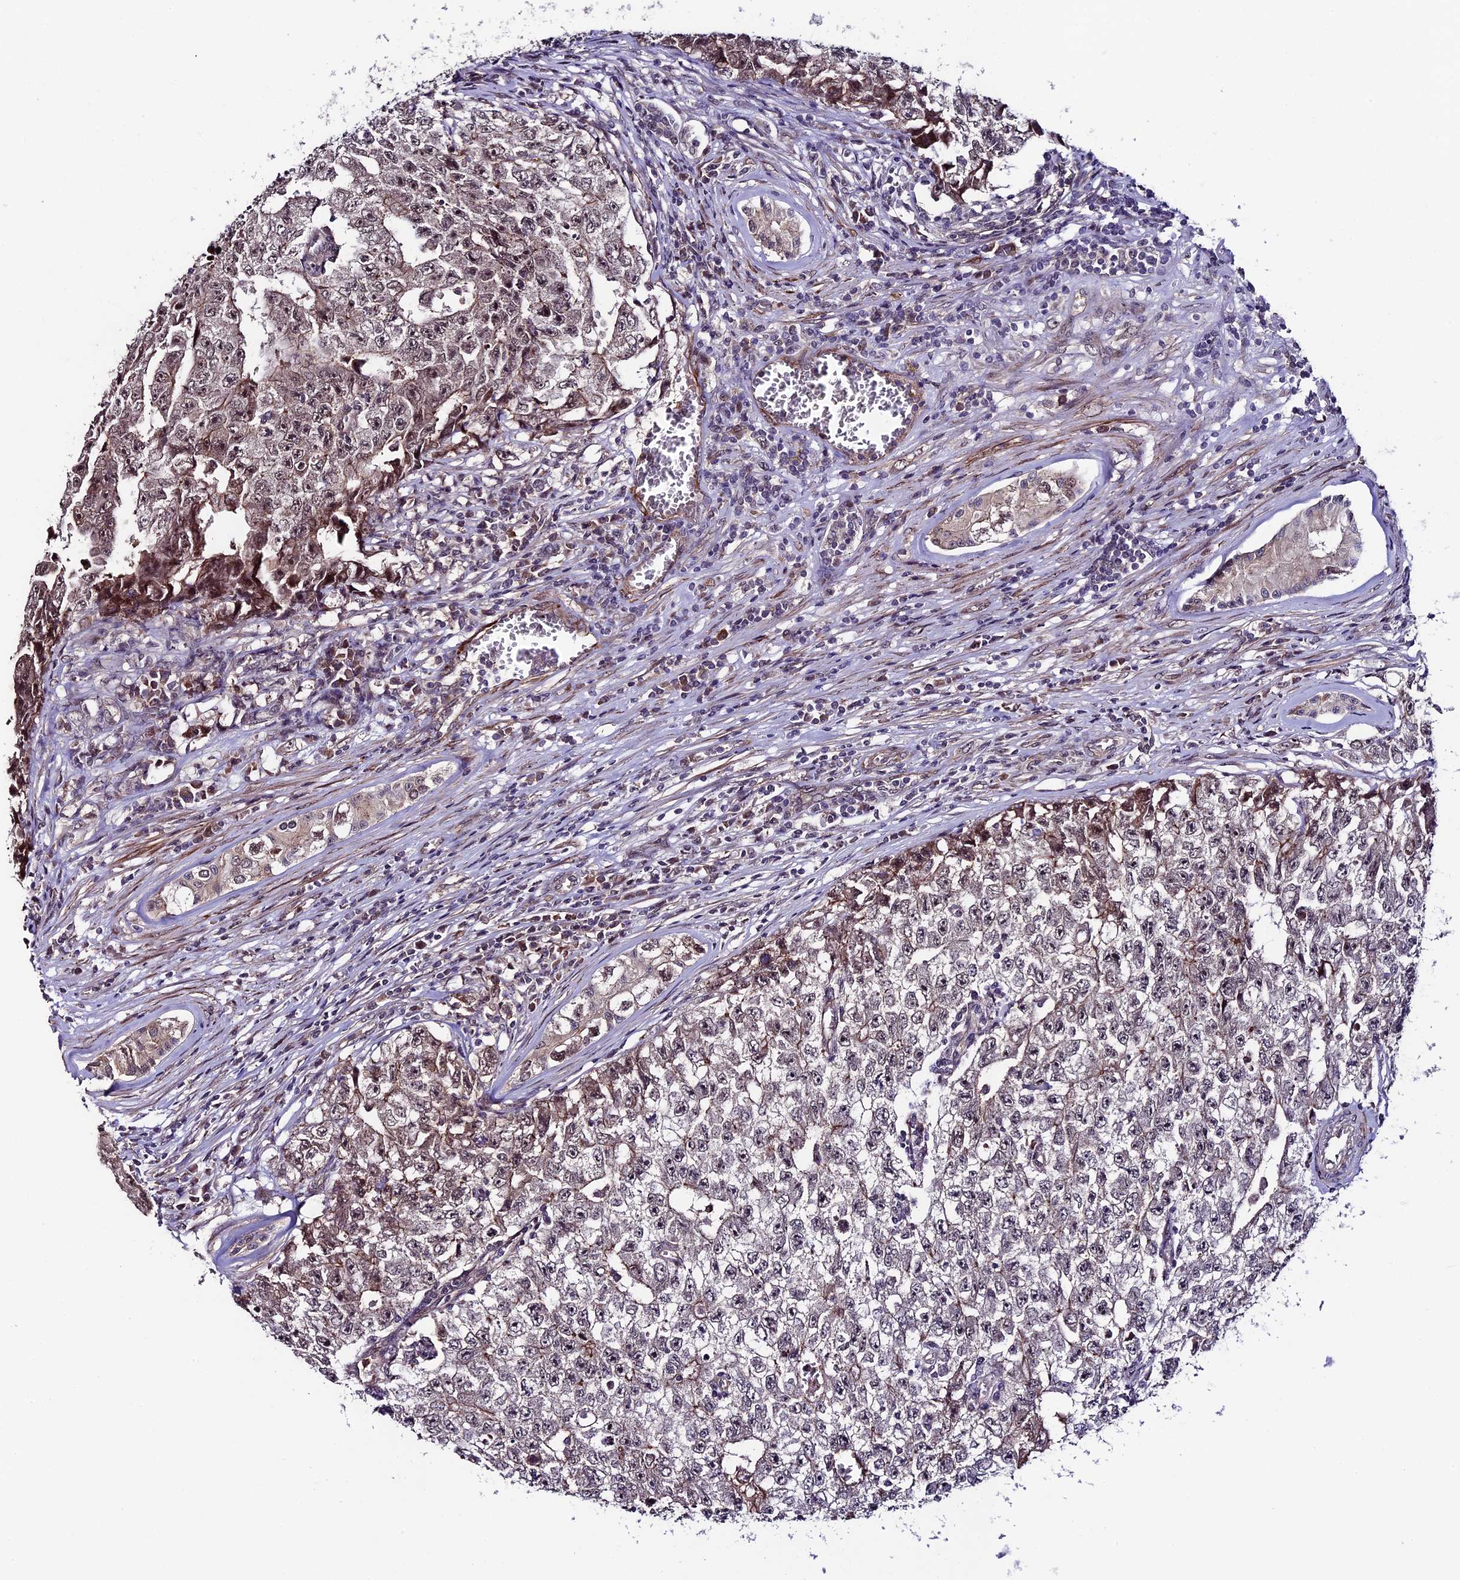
{"staining": {"intensity": "weak", "quantity": "25%-75%", "location": "cytoplasmic/membranous,nuclear"}, "tissue": "testis cancer", "cell_type": "Tumor cells", "image_type": "cancer", "snomed": [{"axis": "morphology", "description": "Carcinoma, Embryonal, NOS"}, {"axis": "topography", "description": "Testis"}], "caption": "Protein expression analysis of testis cancer exhibits weak cytoplasmic/membranous and nuclear positivity in approximately 25%-75% of tumor cells.", "gene": "SIPA1L3", "patient": {"sex": "male", "age": 17}}